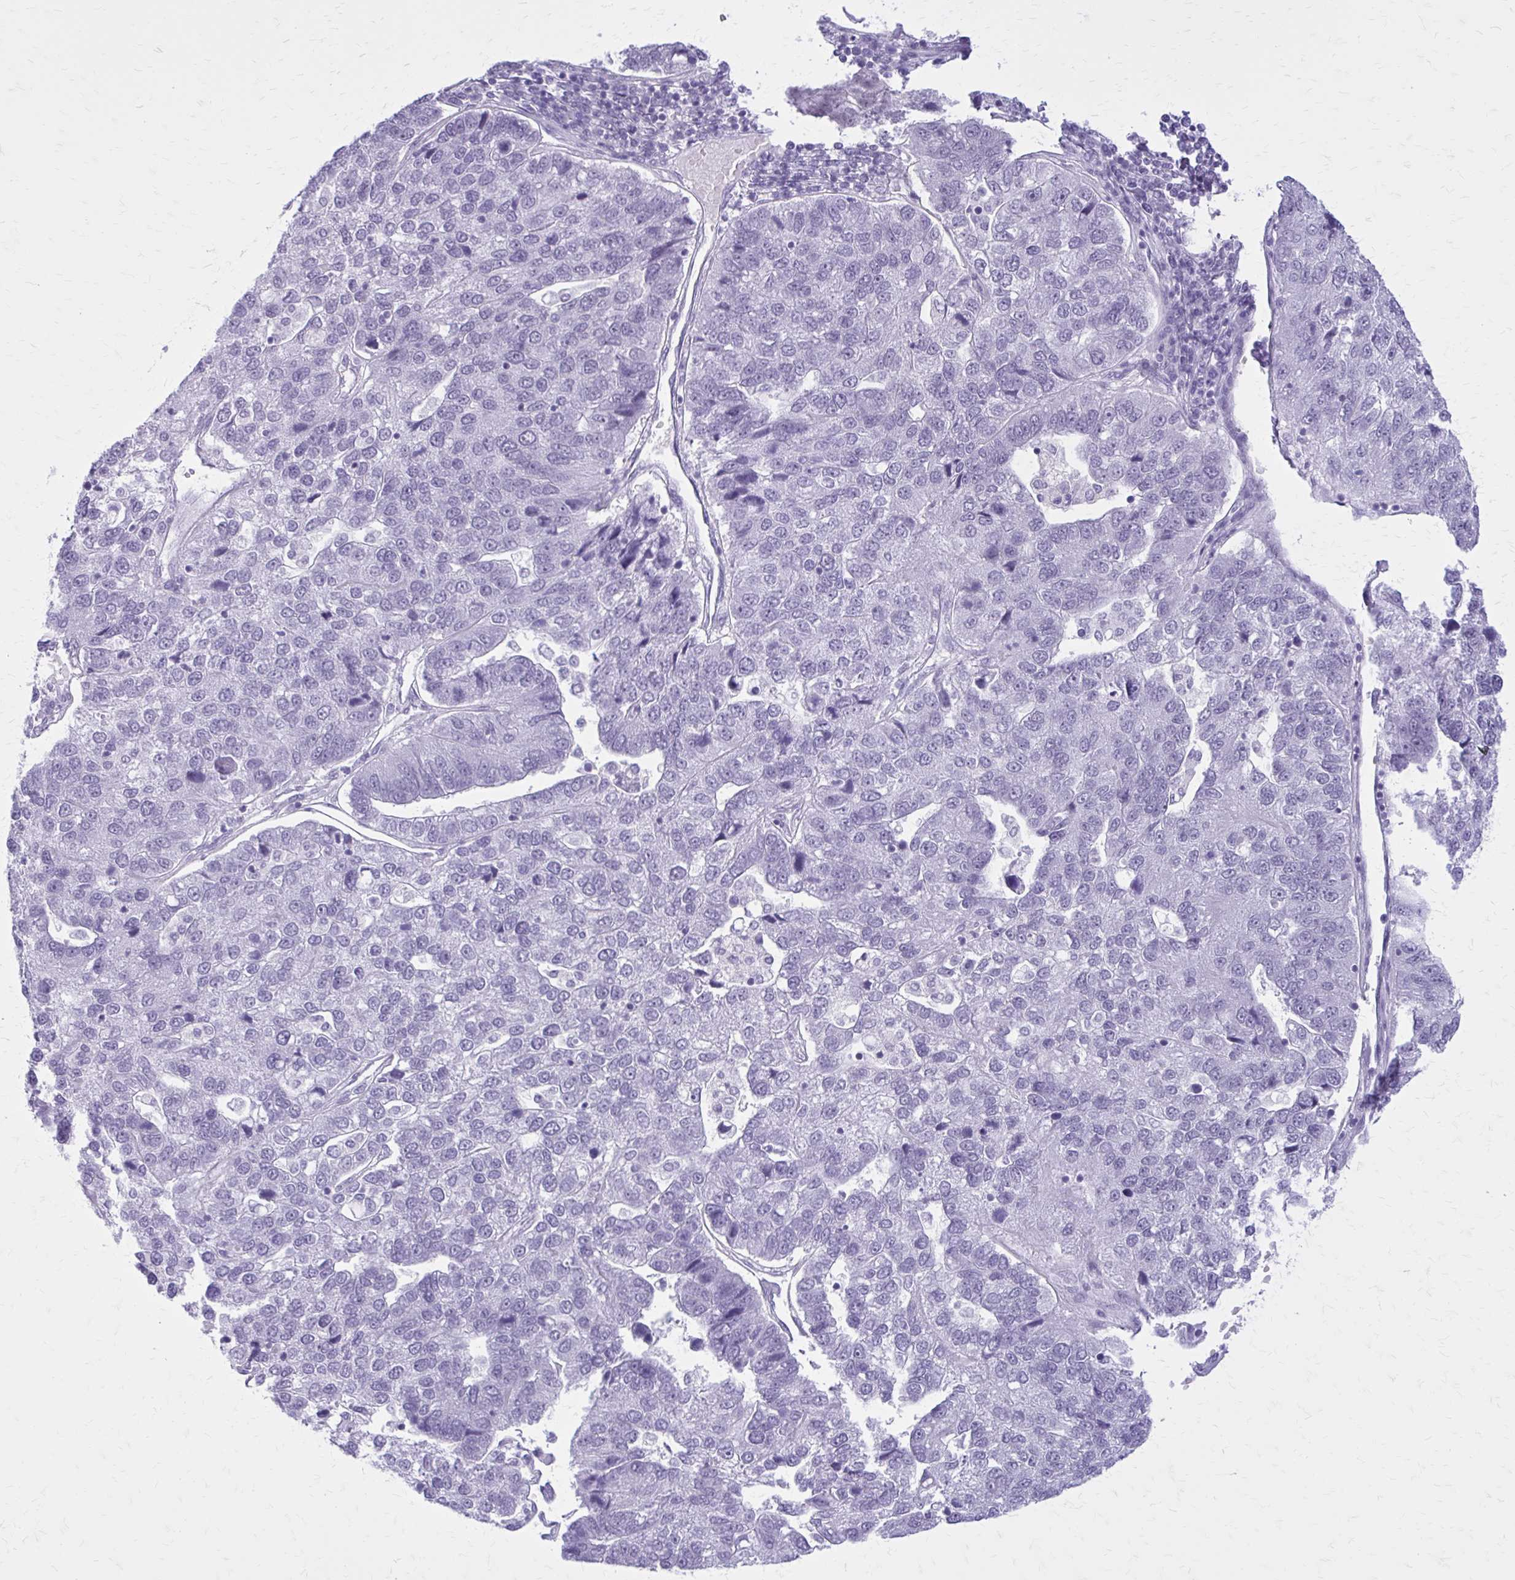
{"staining": {"intensity": "negative", "quantity": "none", "location": "none"}, "tissue": "pancreatic cancer", "cell_type": "Tumor cells", "image_type": "cancer", "snomed": [{"axis": "morphology", "description": "Adenocarcinoma, NOS"}, {"axis": "topography", "description": "Pancreas"}], "caption": "Image shows no protein positivity in tumor cells of pancreatic cancer (adenocarcinoma) tissue.", "gene": "GAD1", "patient": {"sex": "female", "age": 61}}